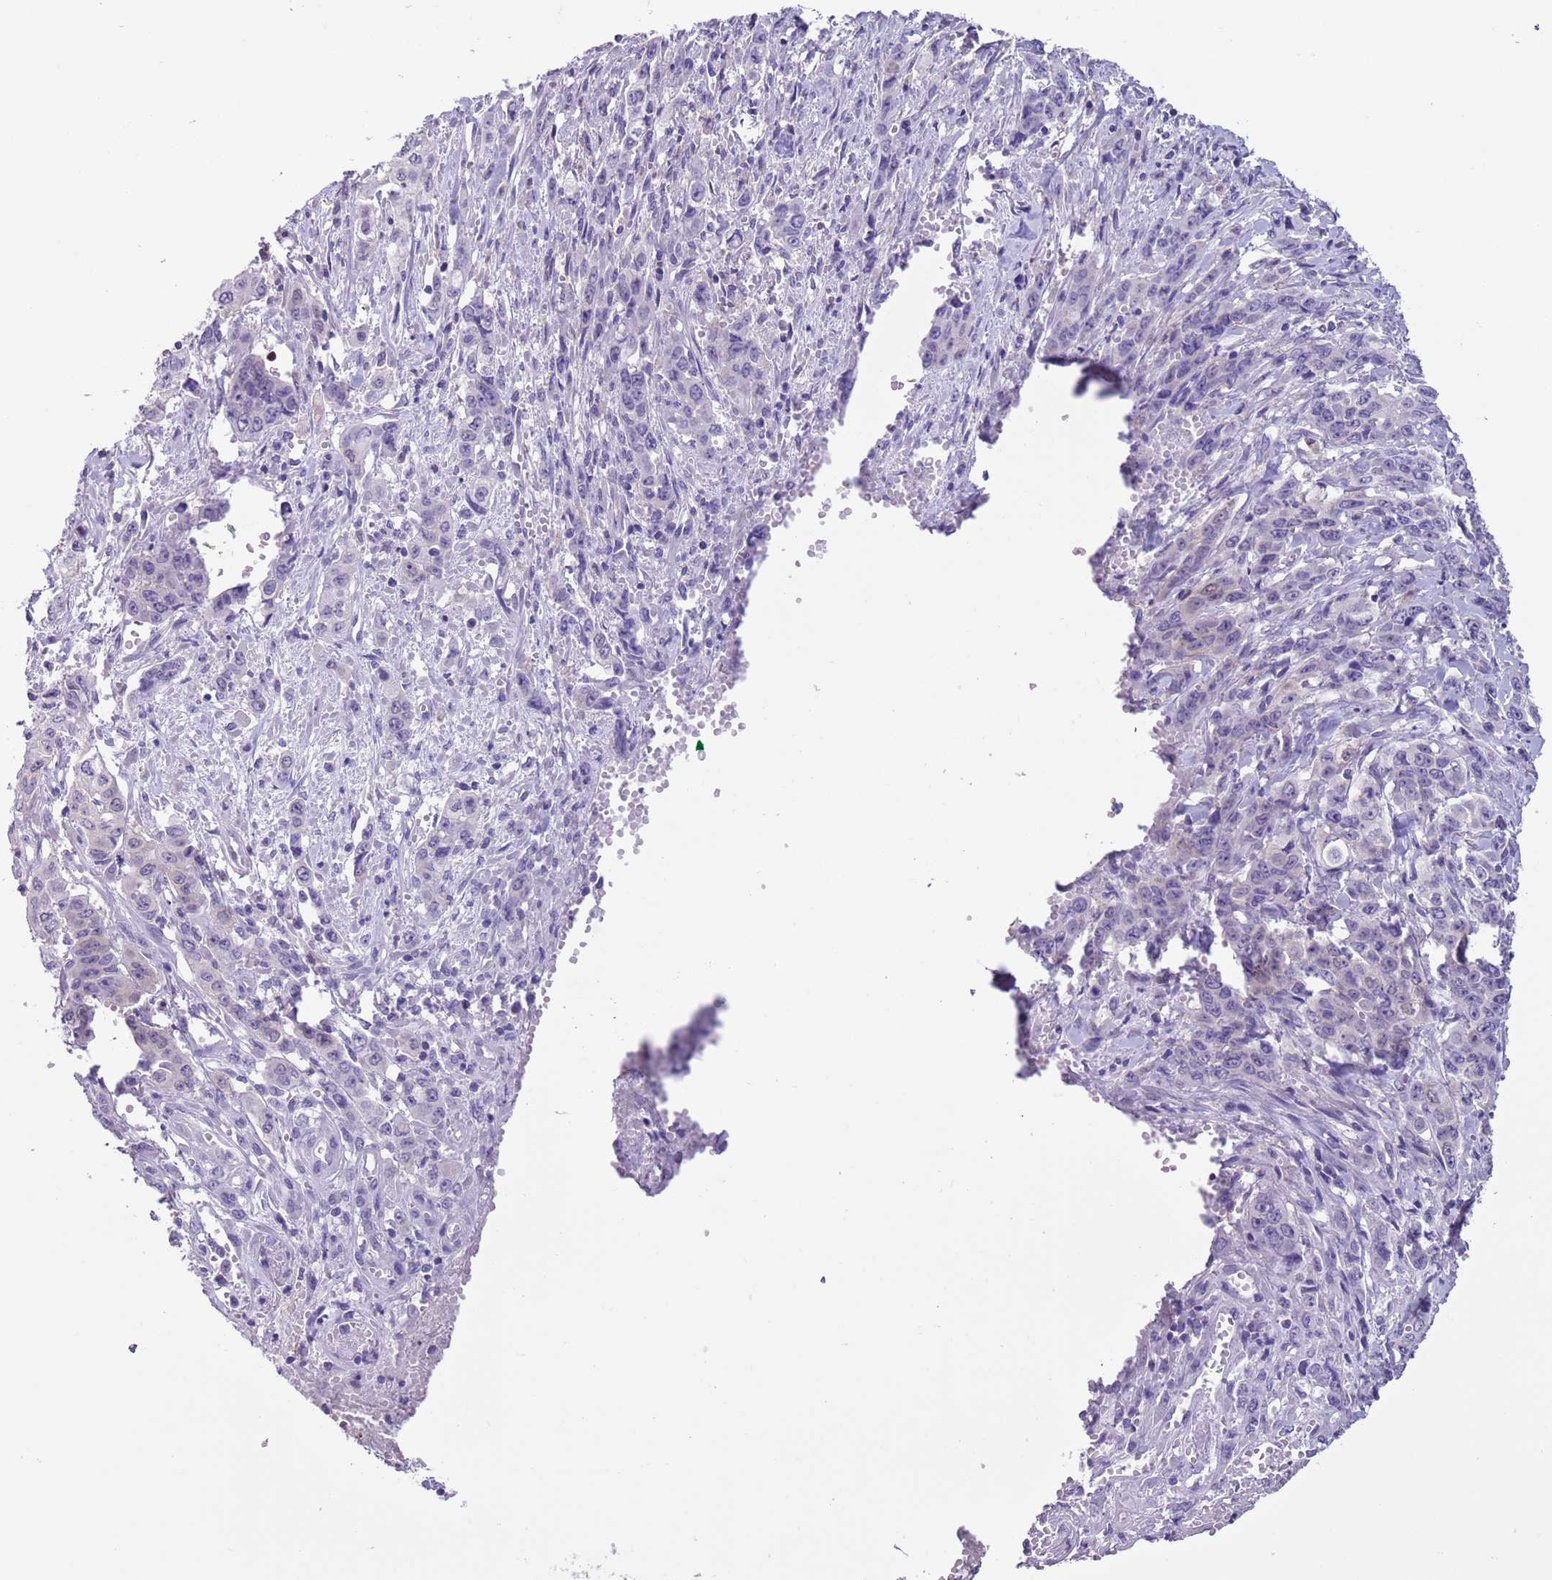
{"staining": {"intensity": "negative", "quantity": "none", "location": "none"}, "tissue": "stomach cancer", "cell_type": "Tumor cells", "image_type": "cancer", "snomed": [{"axis": "morphology", "description": "Normal tissue, NOS"}, {"axis": "morphology", "description": "Adenocarcinoma, NOS"}, {"axis": "topography", "description": "Stomach"}], "caption": "A micrograph of stomach cancer (adenocarcinoma) stained for a protein reveals no brown staining in tumor cells. (DAB immunohistochemistry, high magnification).", "gene": "PFKFB2", "patient": {"sex": "female", "age": 64}}